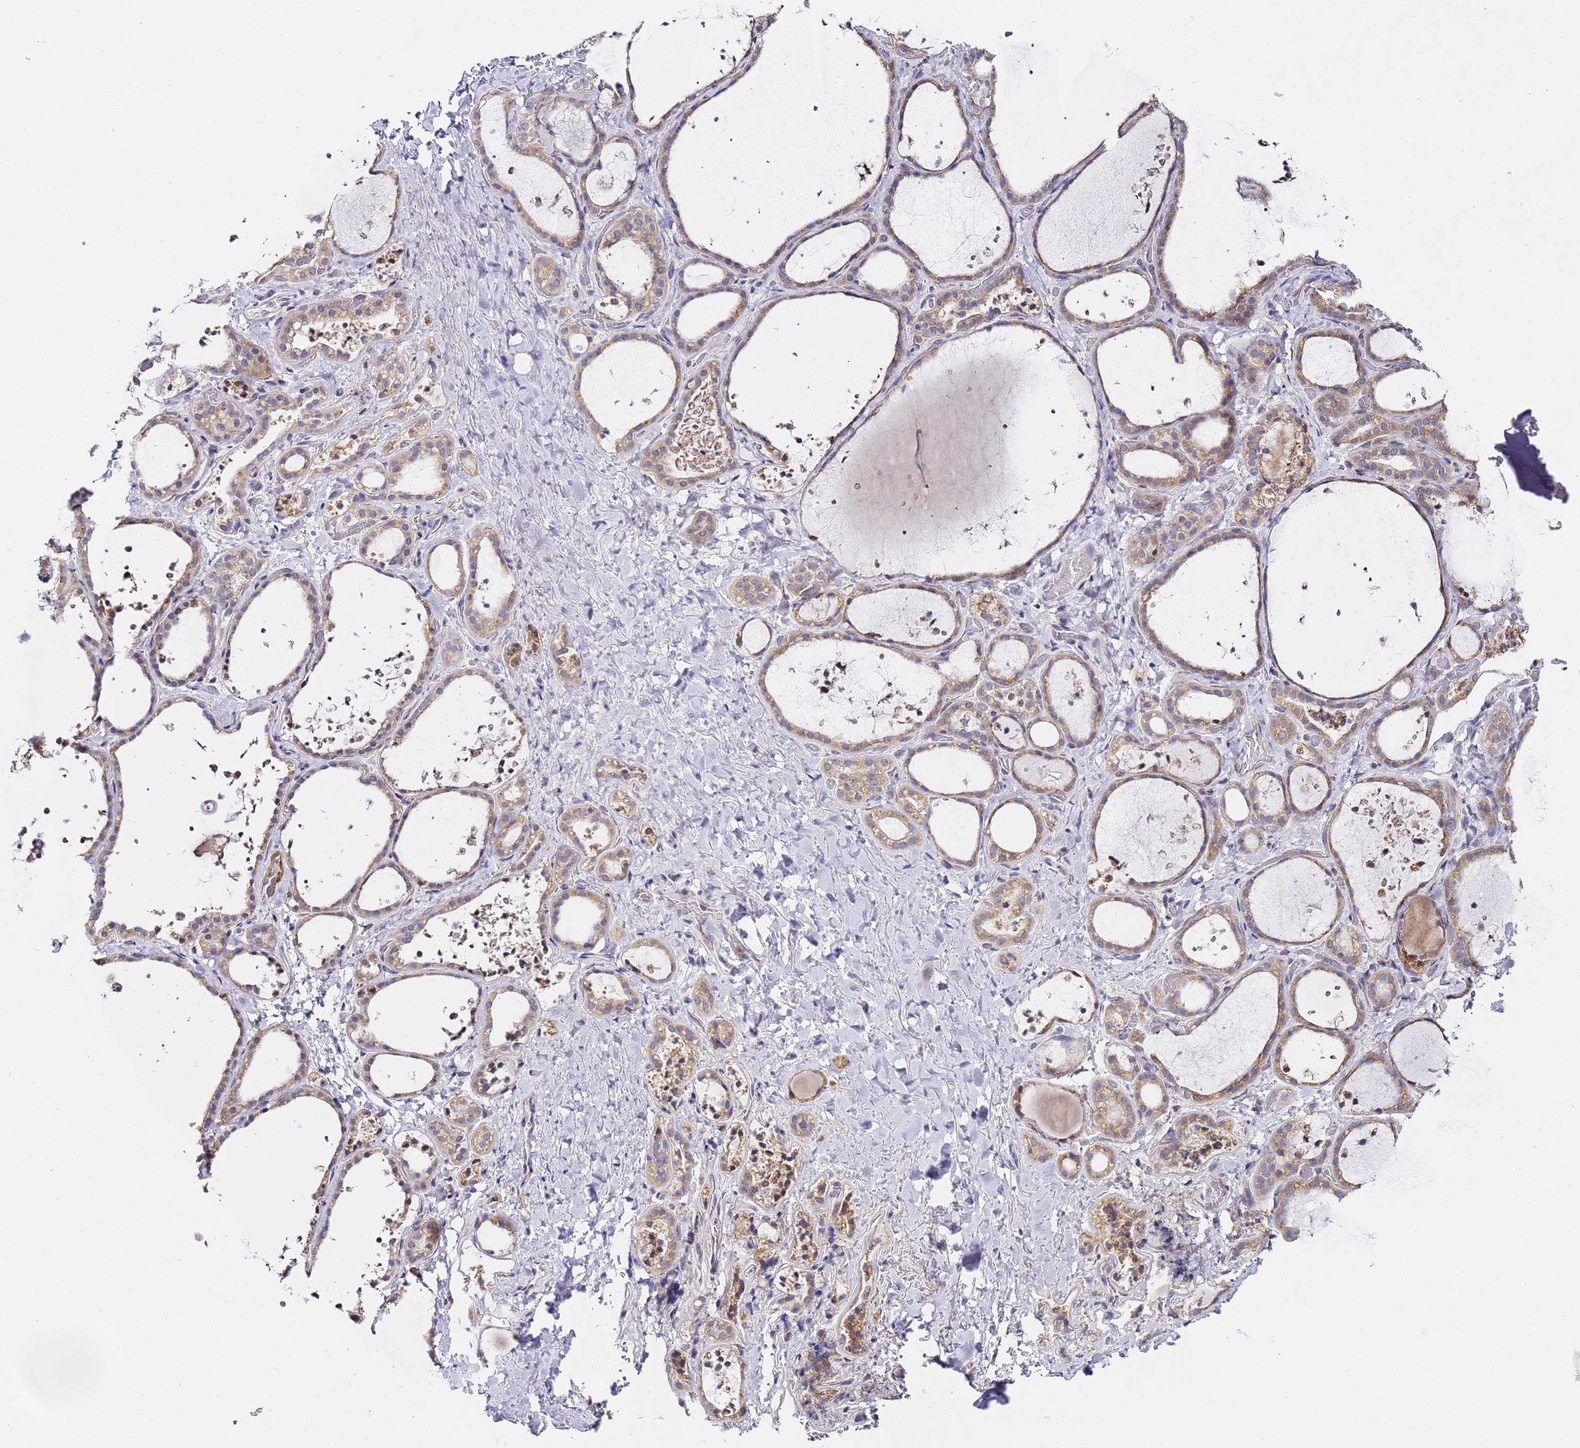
{"staining": {"intensity": "moderate", "quantity": "25%-75%", "location": "cytoplasmic/membranous"}, "tissue": "thyroid gland", "cell_type": "Glandular cells", "image_type": "normal", "snomed": [{"axis": "morphology", "description": "Normal tissue, NOS"}, {"axis": "topography", "description": "Thyroid gland"}], "caption": "An image showing moderate cytoplasmic/membranous expression in about 25%-75% of glandular cells in unremarkable thyroid gland, as visualized by brown immunohistochemical staining.", "gene": "RPL13A", "patient": {"sex": "female", "age": 44}}